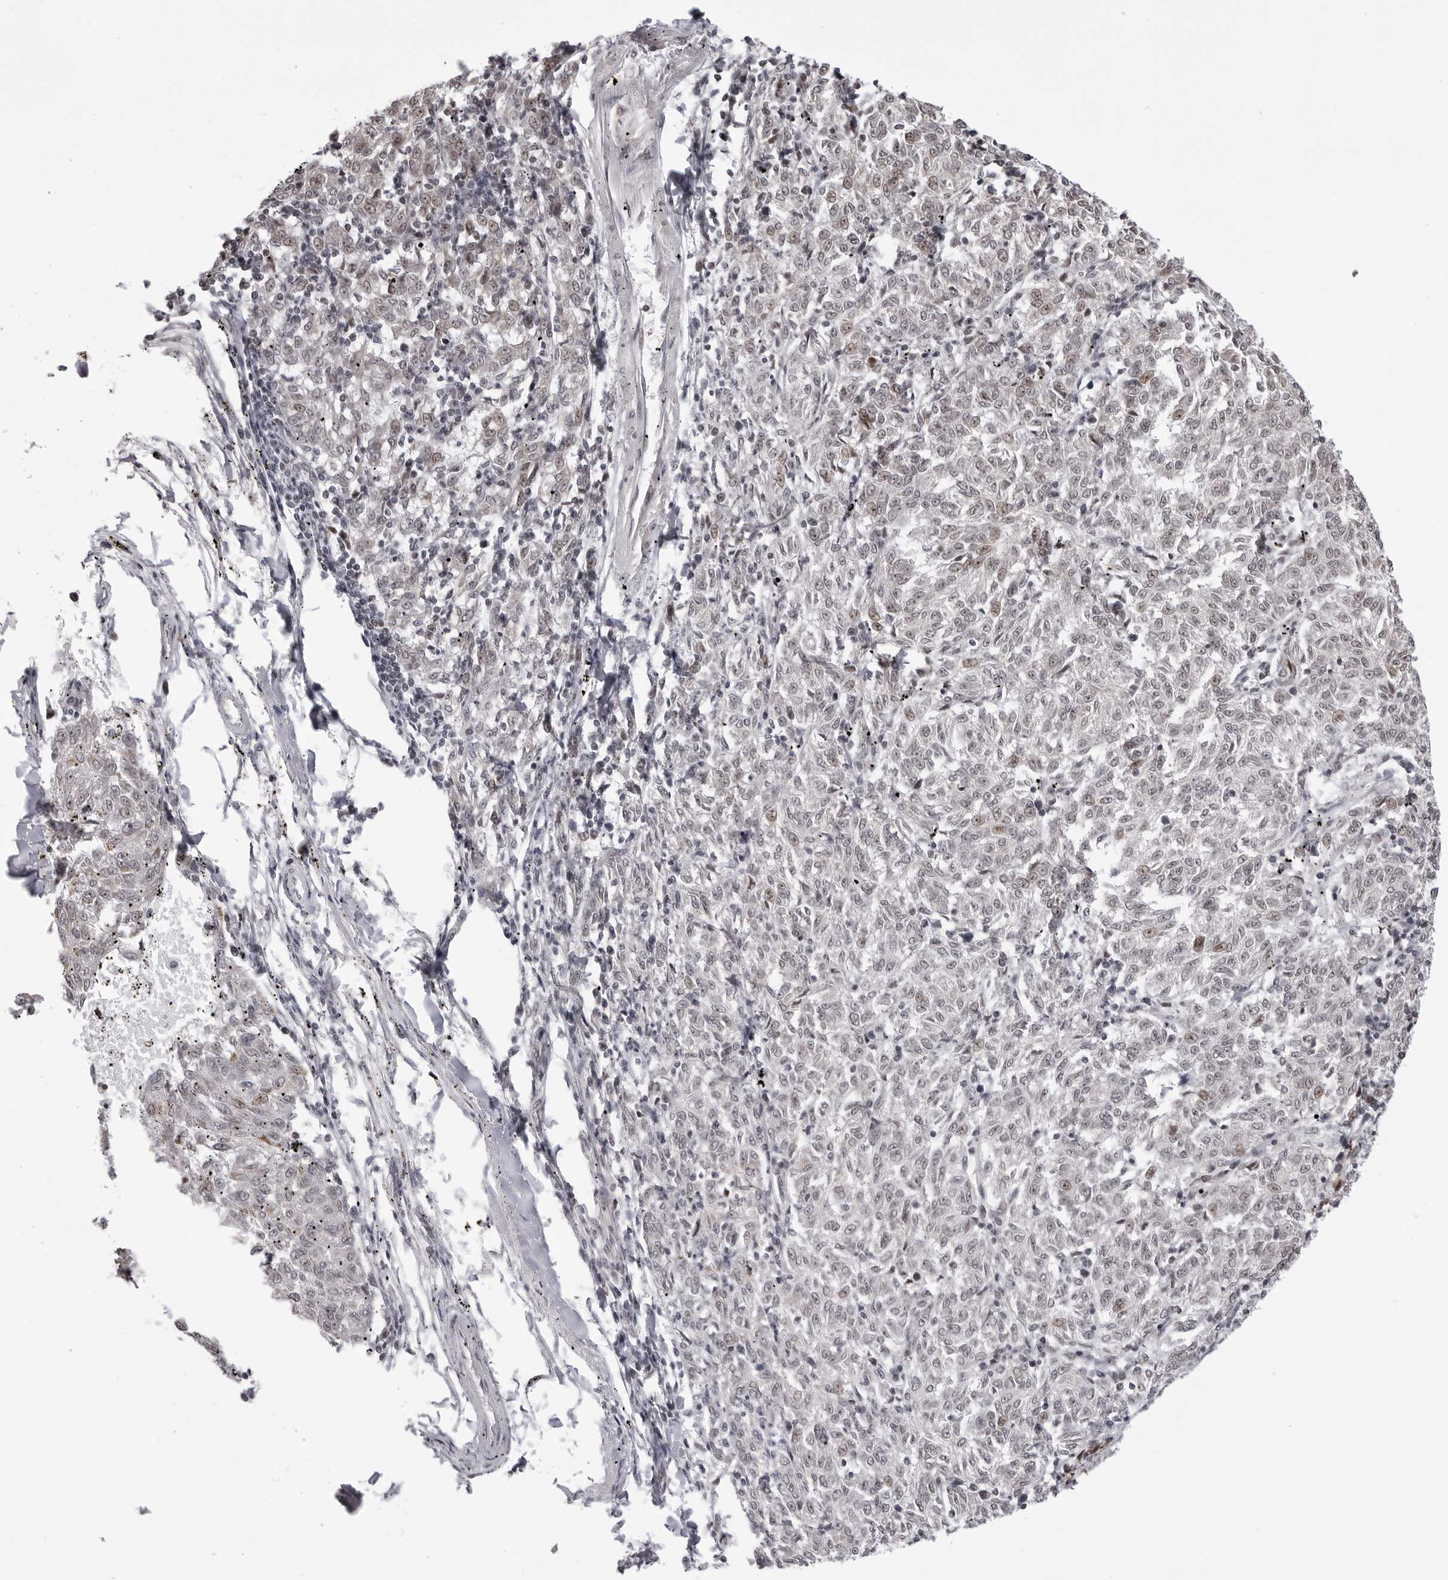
{"staining": {"intensity": "weak", "quantity": "<25%", "location": "nuclear"}, "tissue": "melanoma", "cell_type": "Tumor cells", "image_type": "cancer", "snomed": [{"axis": "morphology", "description": "Malignant melanoma, NOS"}, {"axis": "topography", "description": "Skin"}], "caption": "Immunohistochemistry photomicrograph of human malignant melanoma stained for a protein (brown), which reveals no staining in tumor cells.", "gene": "PHF3", "patient": {"sex": "female", "age": 72}}